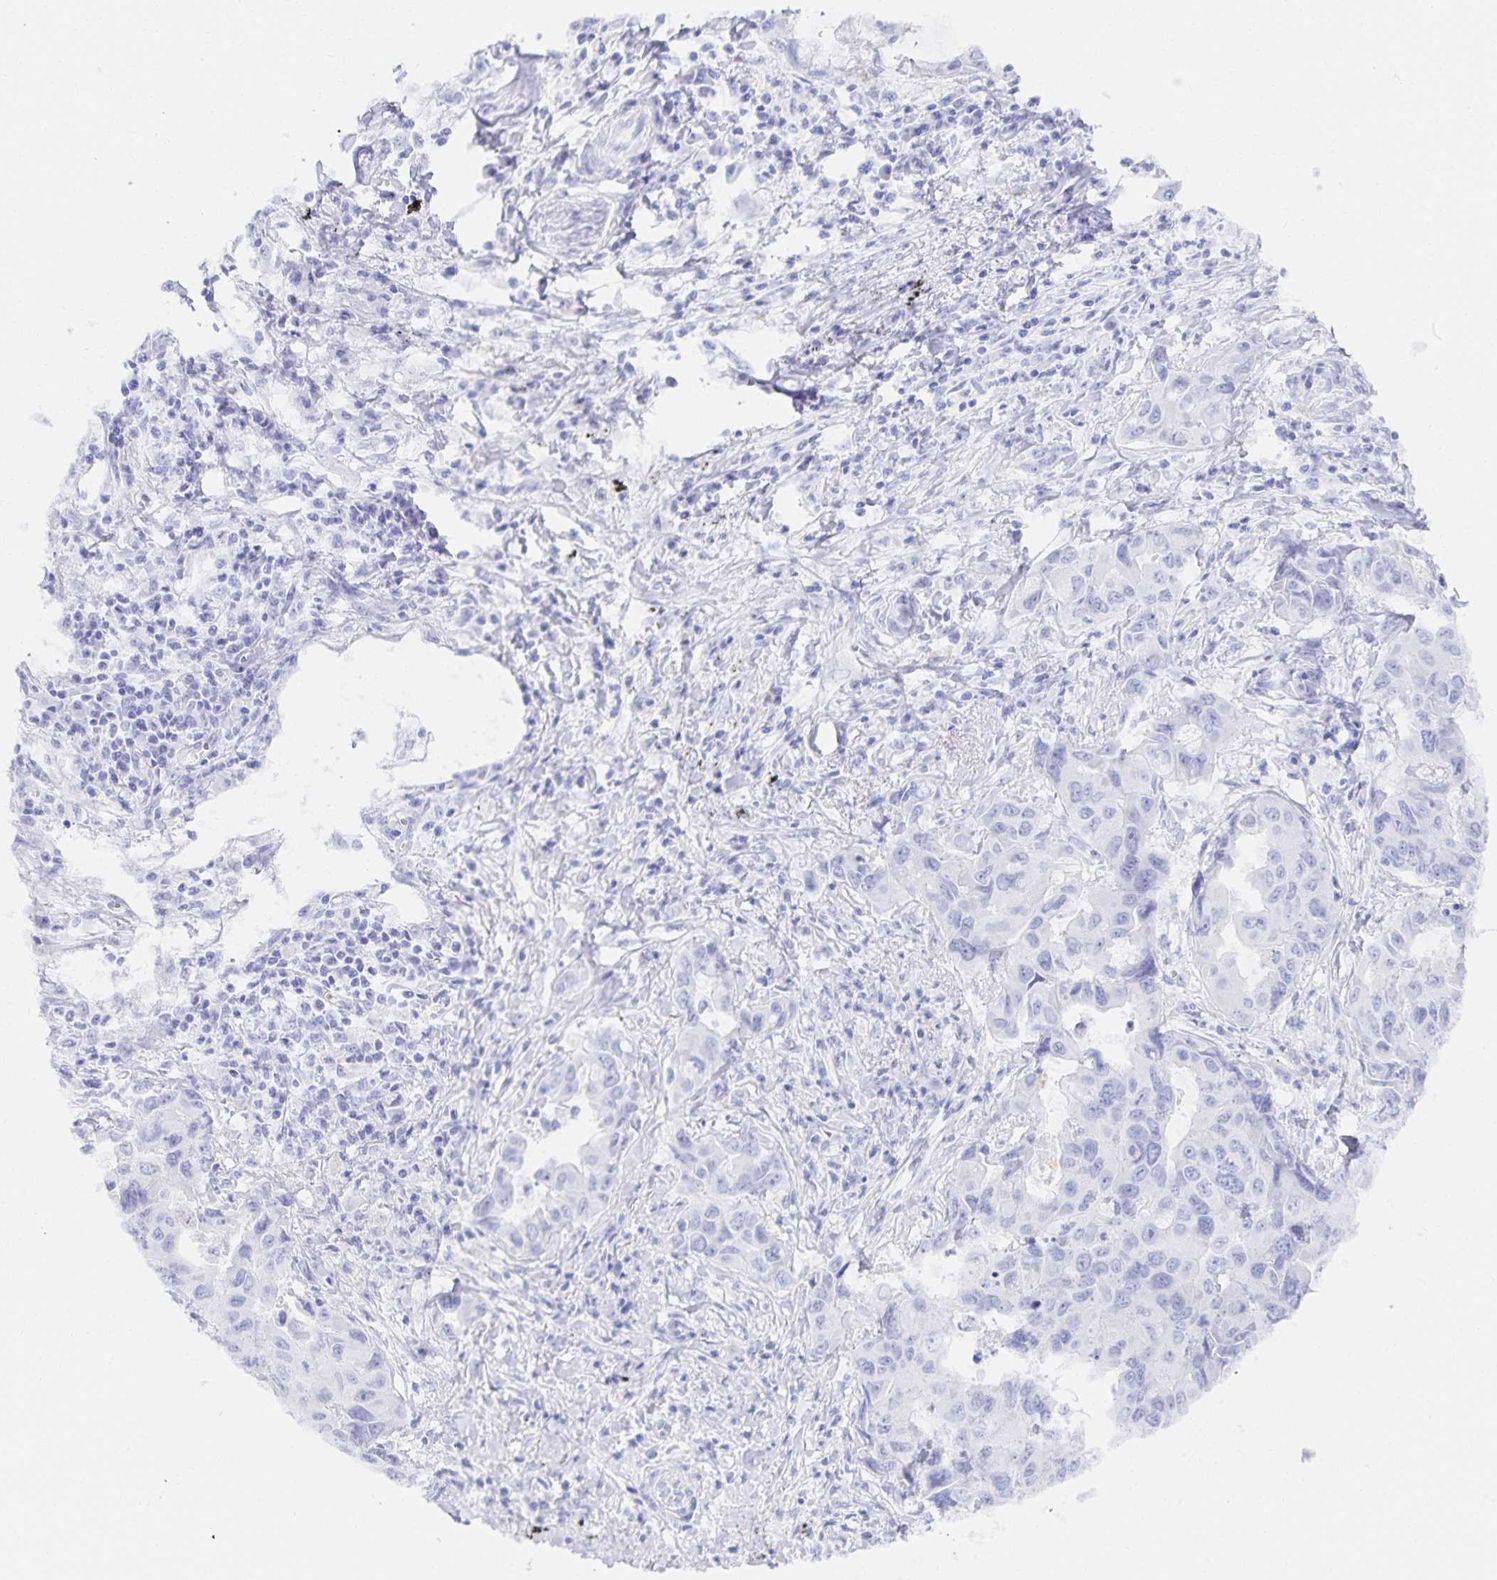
{"staining": {"intensity": "negative", "quantity": "none", "location": "none"}, "tissue": "lung cancer", "cell_type": "Tumor cells", "image_type": "cancer", "snomed": [{"axis": "morphology", "description": "Adenocarcinoma, NOS"}, {"axis": "topography", "description": "Lung"}], "caption": "Human adenocarcinoma (lung) stained for a protein using IHC exhibits no positivity in tumor cells.", "gene": "SNTN", "patient": {"sex": "male", "age": 64}}